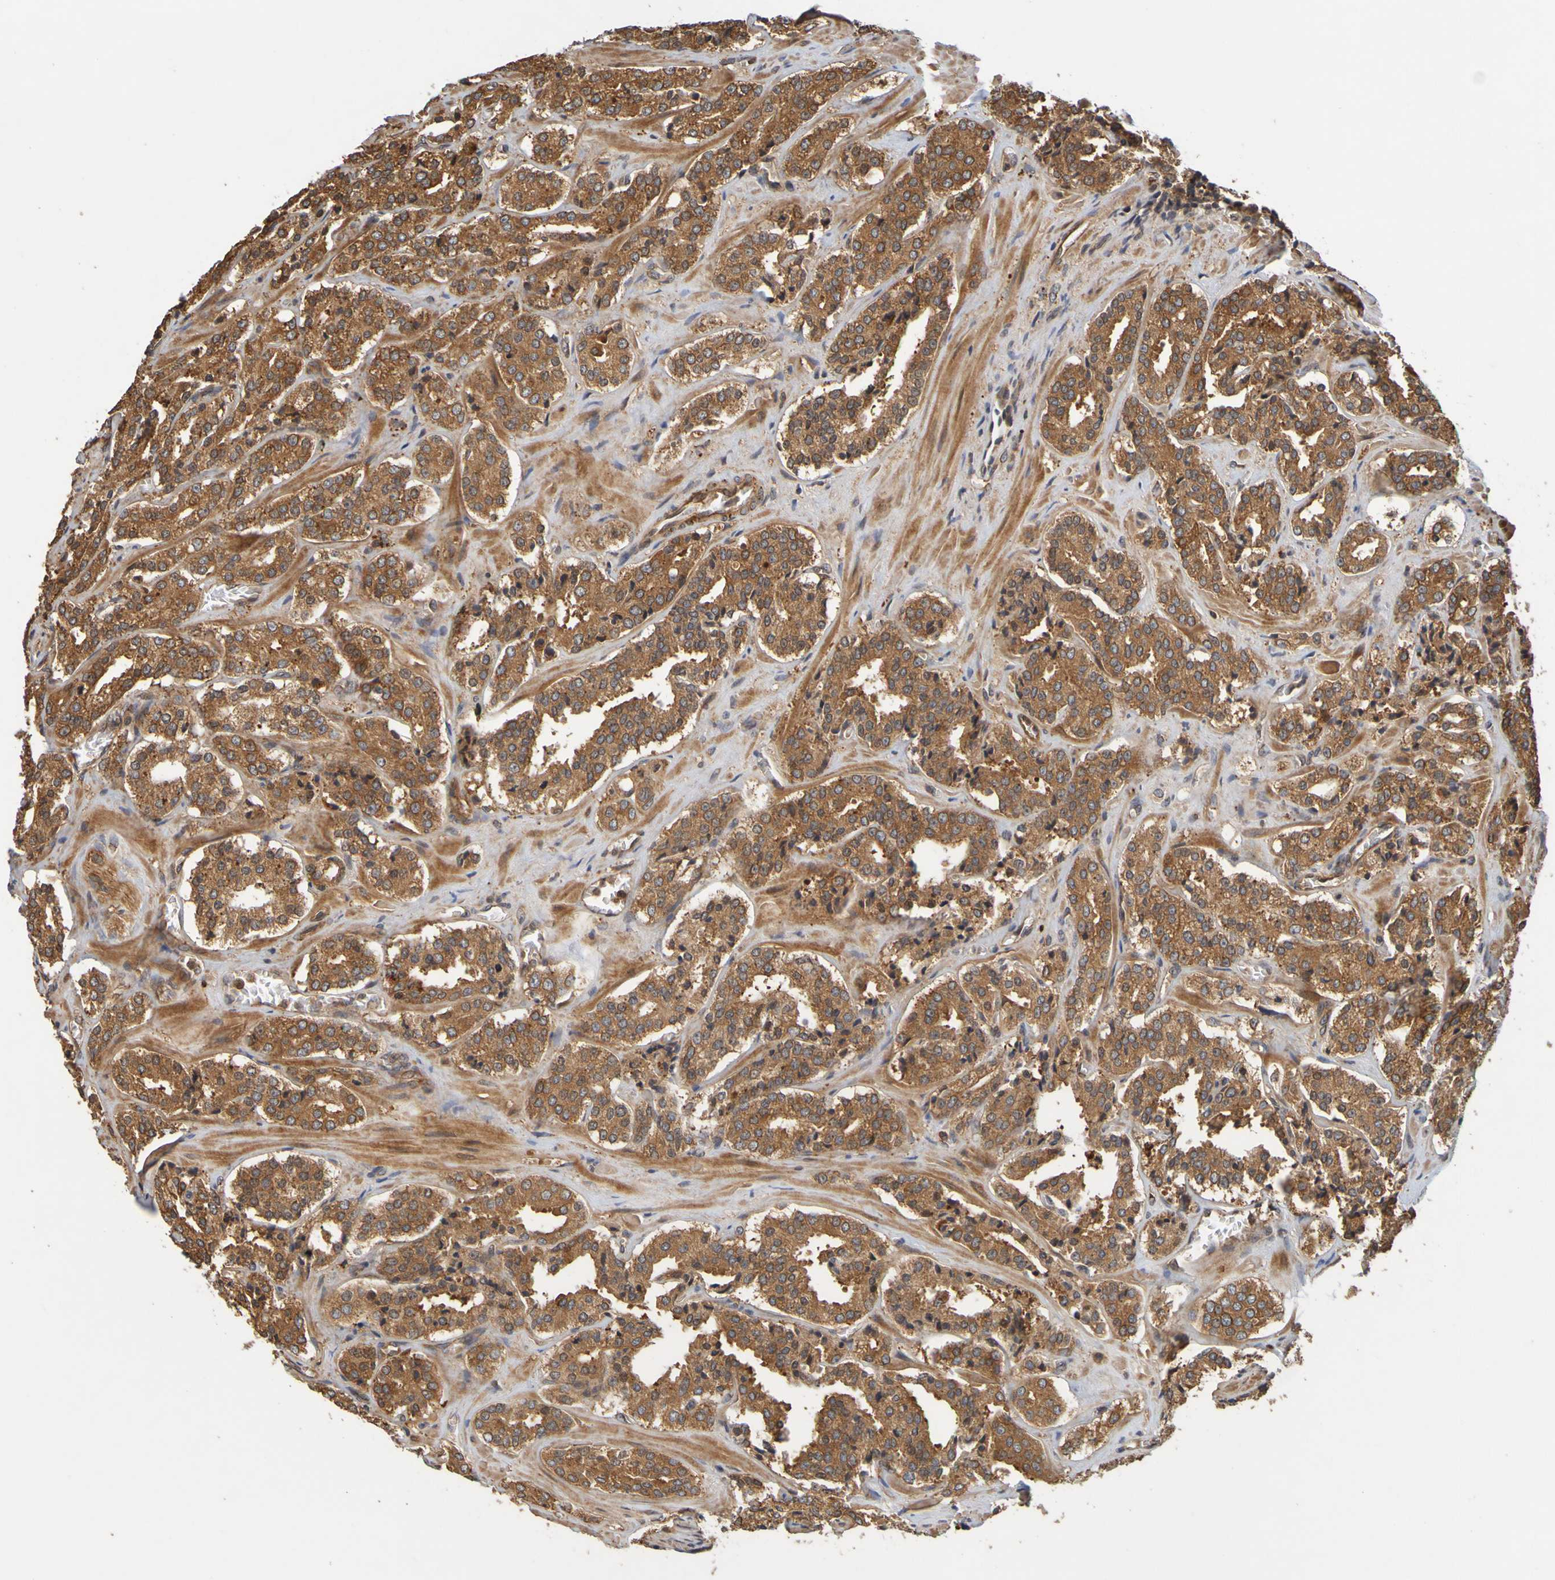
{"staining": {"intensity": "strong", "quantity": ">75%", "location": "cytoplasmic/membranous"}, "tissue": "prostate cancer", "cell_type": "Tumor cells", "image_type": "cancer", "snomed": [{"axis": "morphology", "description": "Adenocarcinoma, High grade"}, {"axis": "topography", "description": "Prostate"}], "caption": "Brown immunohistochemical staining in human prostate high-grade adenocarcinoma displays strong cytoplasmic/membranous staining in approximately >75% of tumor cells.", "gene": "OCRL", "patient": {"sex": "male", "age": 60}}